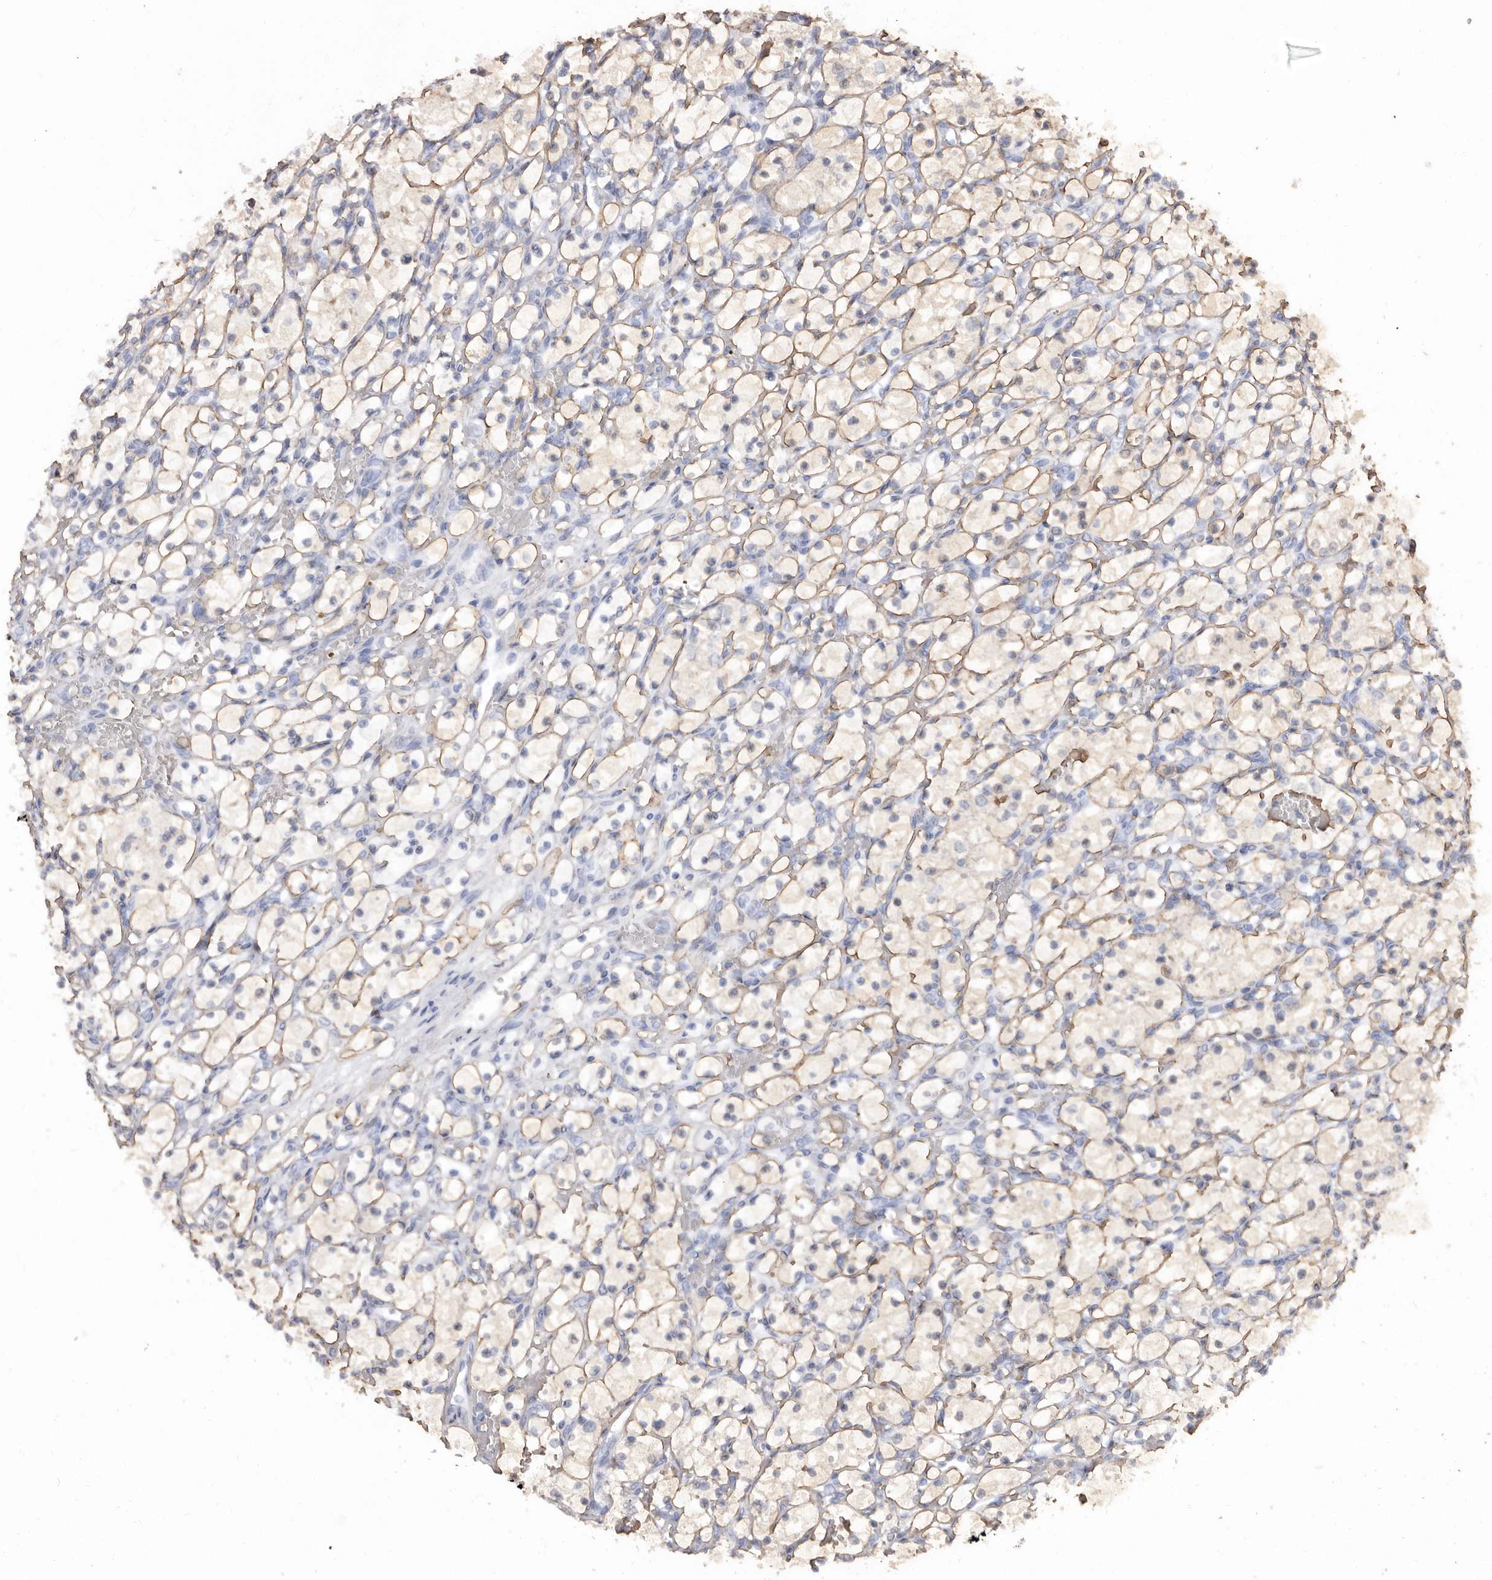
{"staining": {"intensity": "weak", "quantity": "25%-75%", "location": "cytoplasmic/membranous"}, "tissue": "renal cancer", "cell_type": "Tumor cells", "image_type": "cancer", "snomed": [{"axis": "morphology", "description": "Adenocarcinoma, NOS"}, {"axis": "topography", "description": "Kidney"}], "caption": "Renal adenocarcinoma stained with a protein marker demonstrates weak staining in tumor cells.", "gene": "COQ8B", "patient": {"sex": "female", "age": 69}}